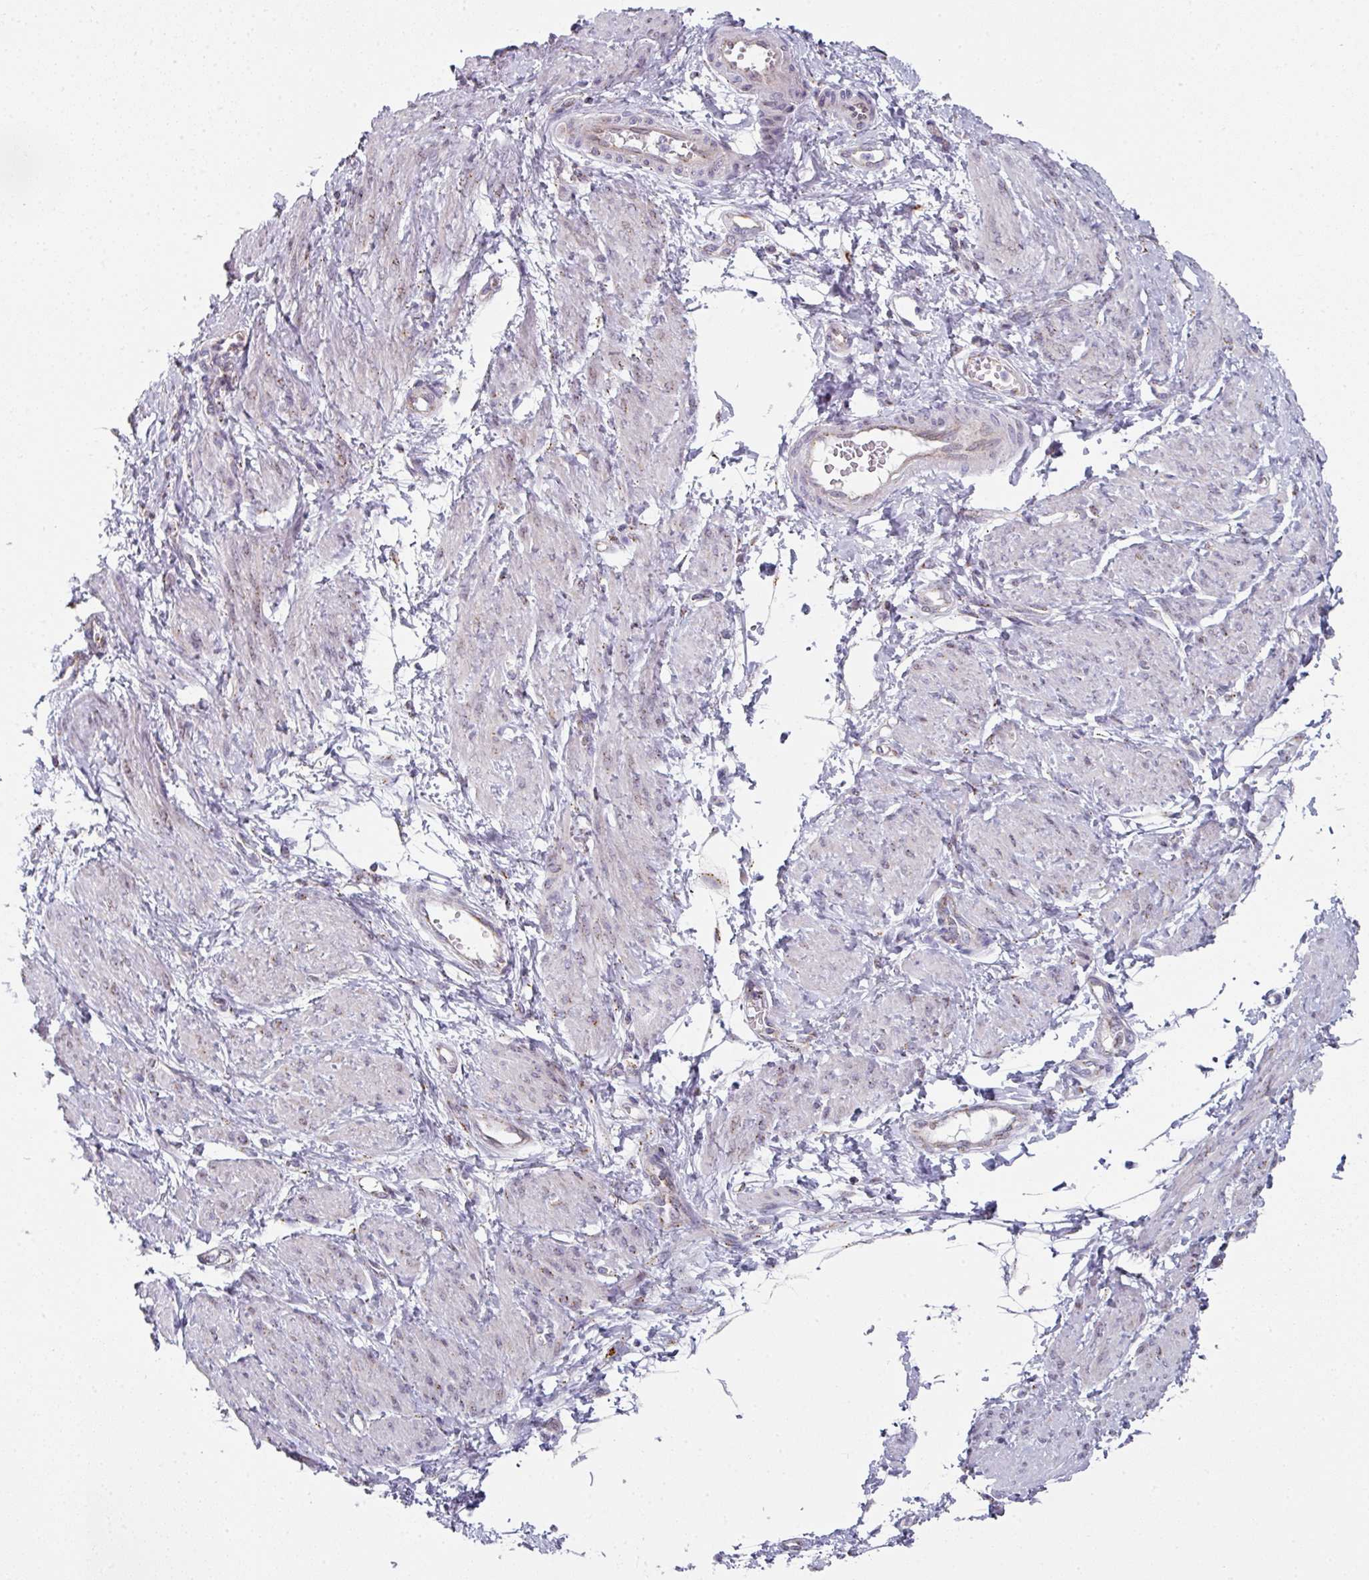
{"staining": {"intensity": "negative", "quantity": "none", "location": "none"}, "tissue": "smooth muscle", "cell_type": "Smooth muscle cells", "image_type": "normal", "snomed": [{"axis": "morphology", "description": "Normal tissue, NOS"}, {"axis": "topography", "description": "Smooth muscle"}, {"axis": "topography", "description": "Uterus"}], "caption": "Immunohistochemical staining of unremarkable human smooth muscle reveals no significant positivity in smooth muscle cells.", "gene": "CCDC85B", "patient": {"sex": "female", "age": 39}}